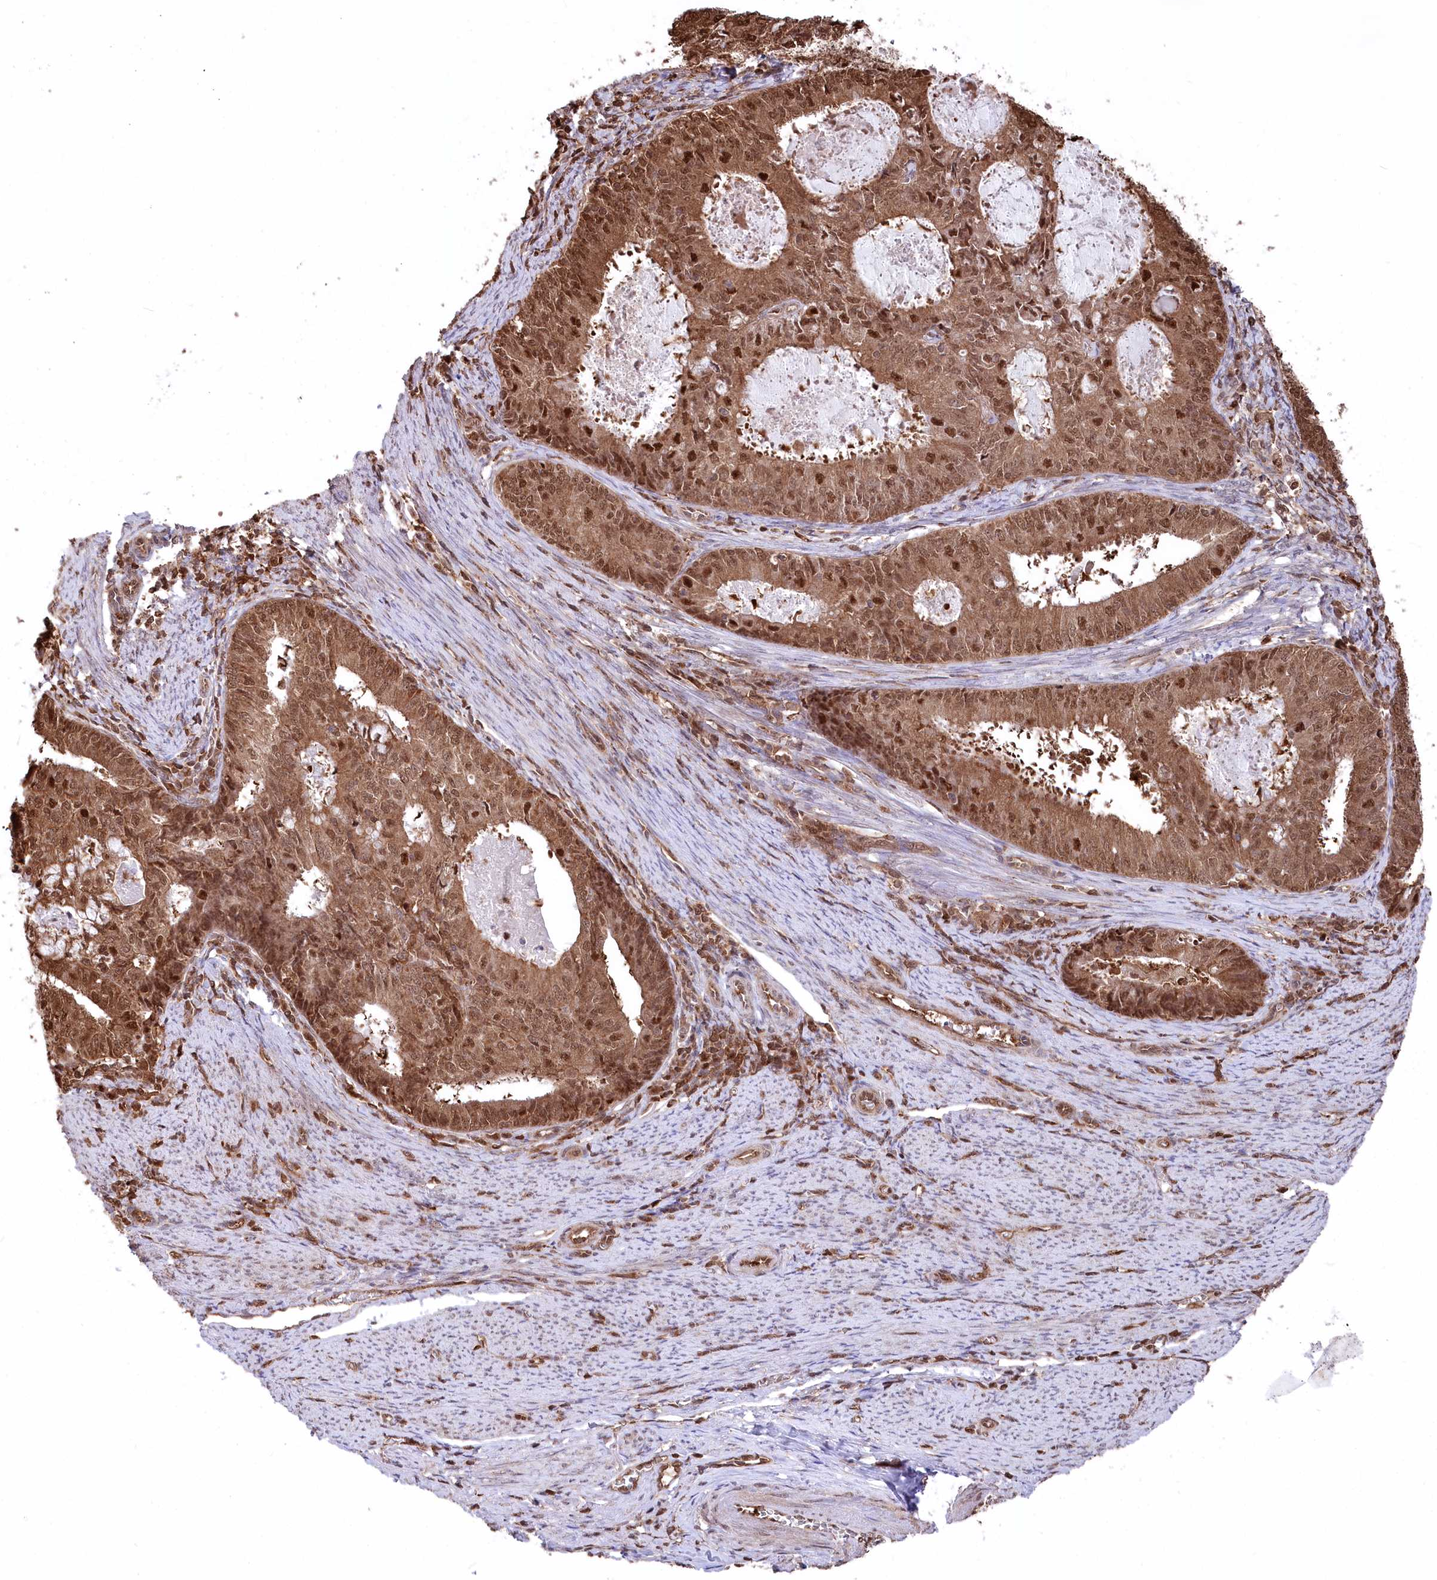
{"staining": {"intensity": "moderate", "quantity": ">75%", "location": "cytoplasmic/membranous,nuclear"}, "tissue": "endometrial cancer", "cell_type": "Tumor cells", "image_type": "cancer", "snomed": [{"axis": "morphology", "description": "Adenocarcinoma, NOS"}, {"axis": "topography", "description": "Endometrium"}], "caption": "Immunohistochemistry (IHC) image of neoplastic tissue: human endometrial adenocarcinoma stained using immunohistochemistry (IHC) exhibits medium levels of moderate protein expression localized specifically in the cytoplasmic/membranous and nuclear of tumor cells, appearing as a cytoplasmic/membranous and nuclear brown color.", "gene": "PSMA1", "patient": {"sex": "female", "age": 57}}